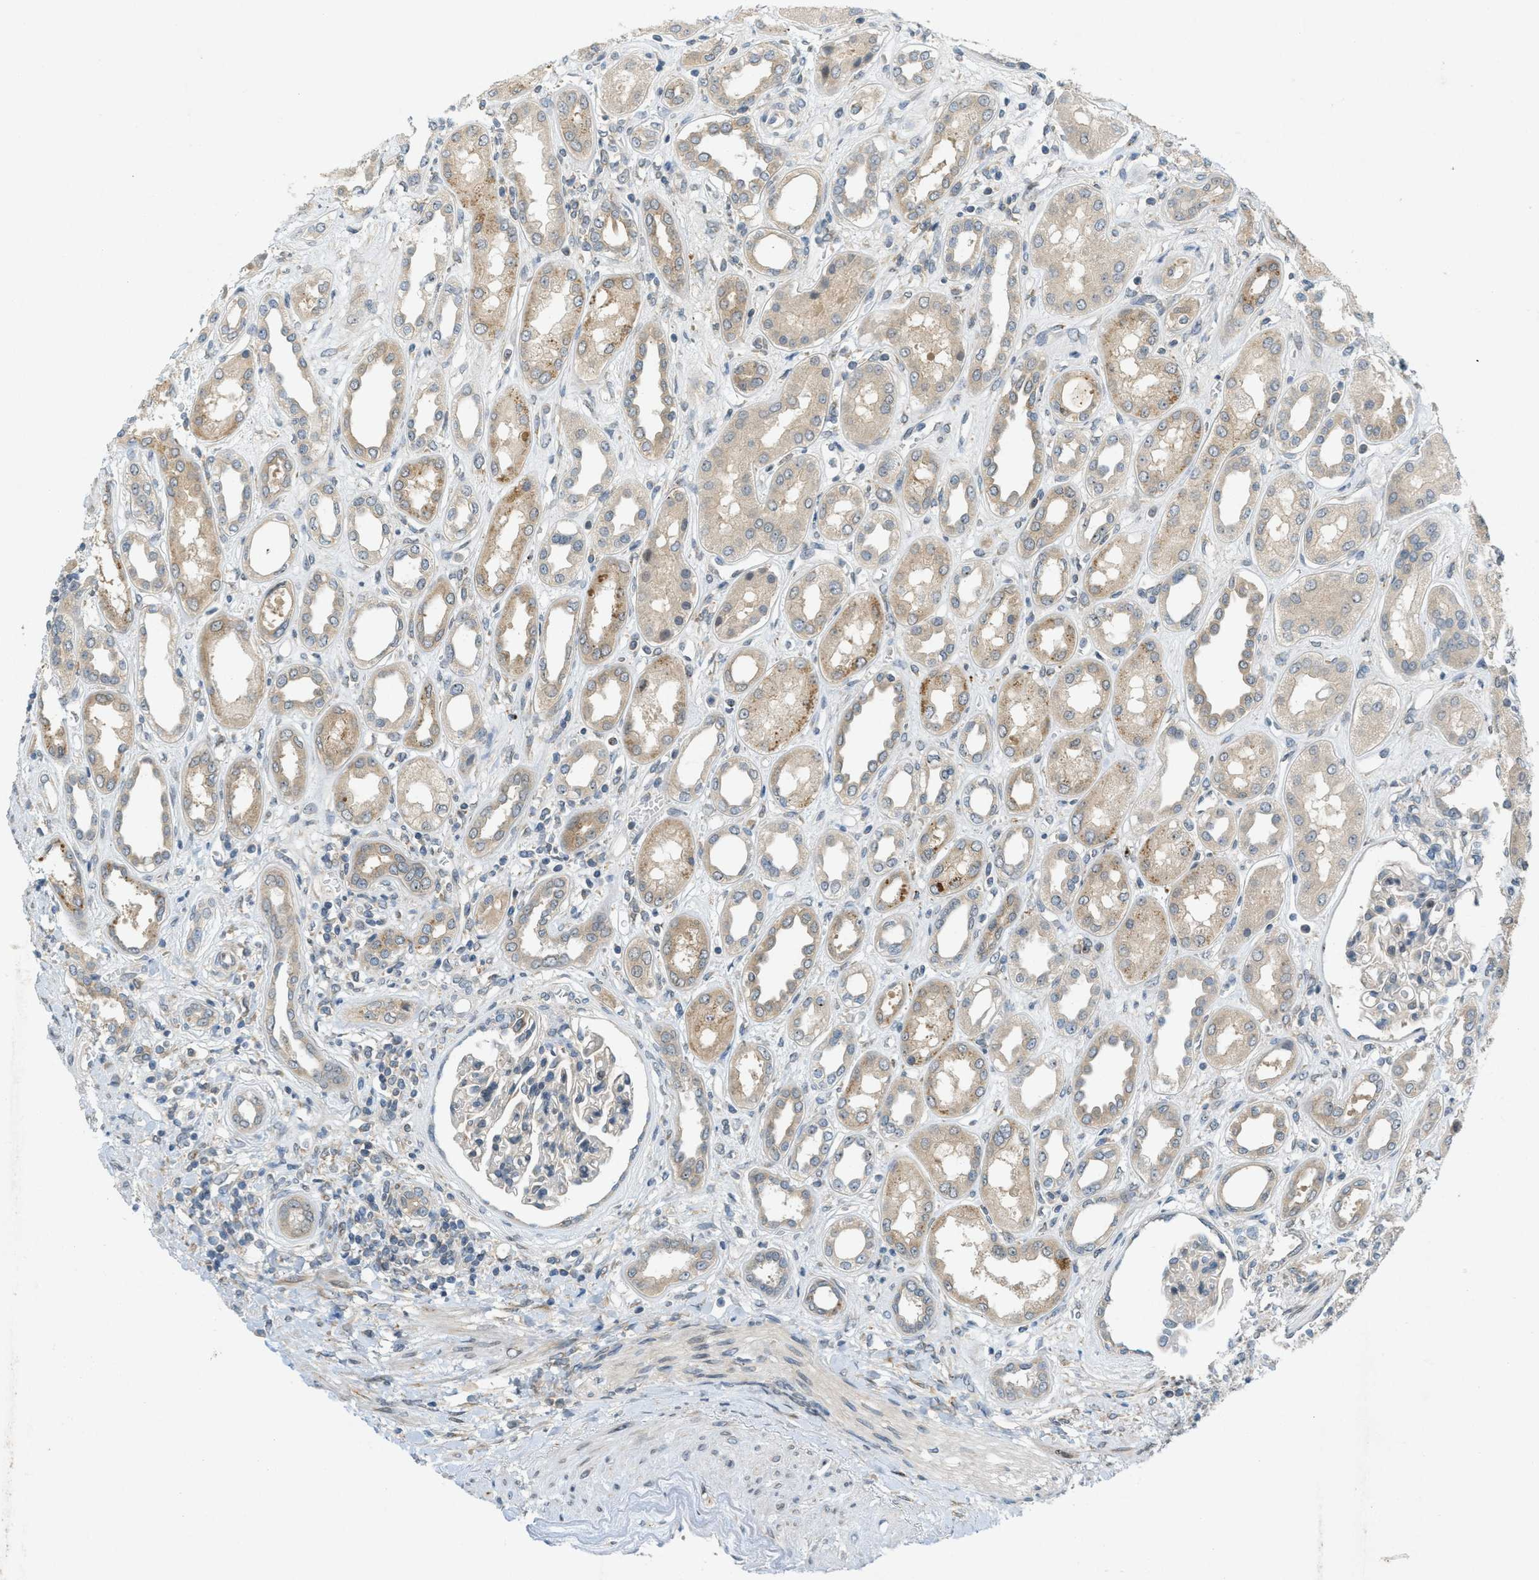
{"staining": {"intensity": "negative", "quantity": "none", "location": "none"}, "tissue": "kidney", "cell_type": "Cells in glomeruli", "image_type": "normal", "snomed": [{"axis": "morphology", "description": "Normal tissue, NOS"}, {"axis": "topography", "description": "Kidney"}], "caption": "Cells in glomeruli show no significant protein positivity in normal kidney. Nuclei are stained in blue.", "gene": "SIGMAR1", "patient": {"sex": "male", "age": 59}}